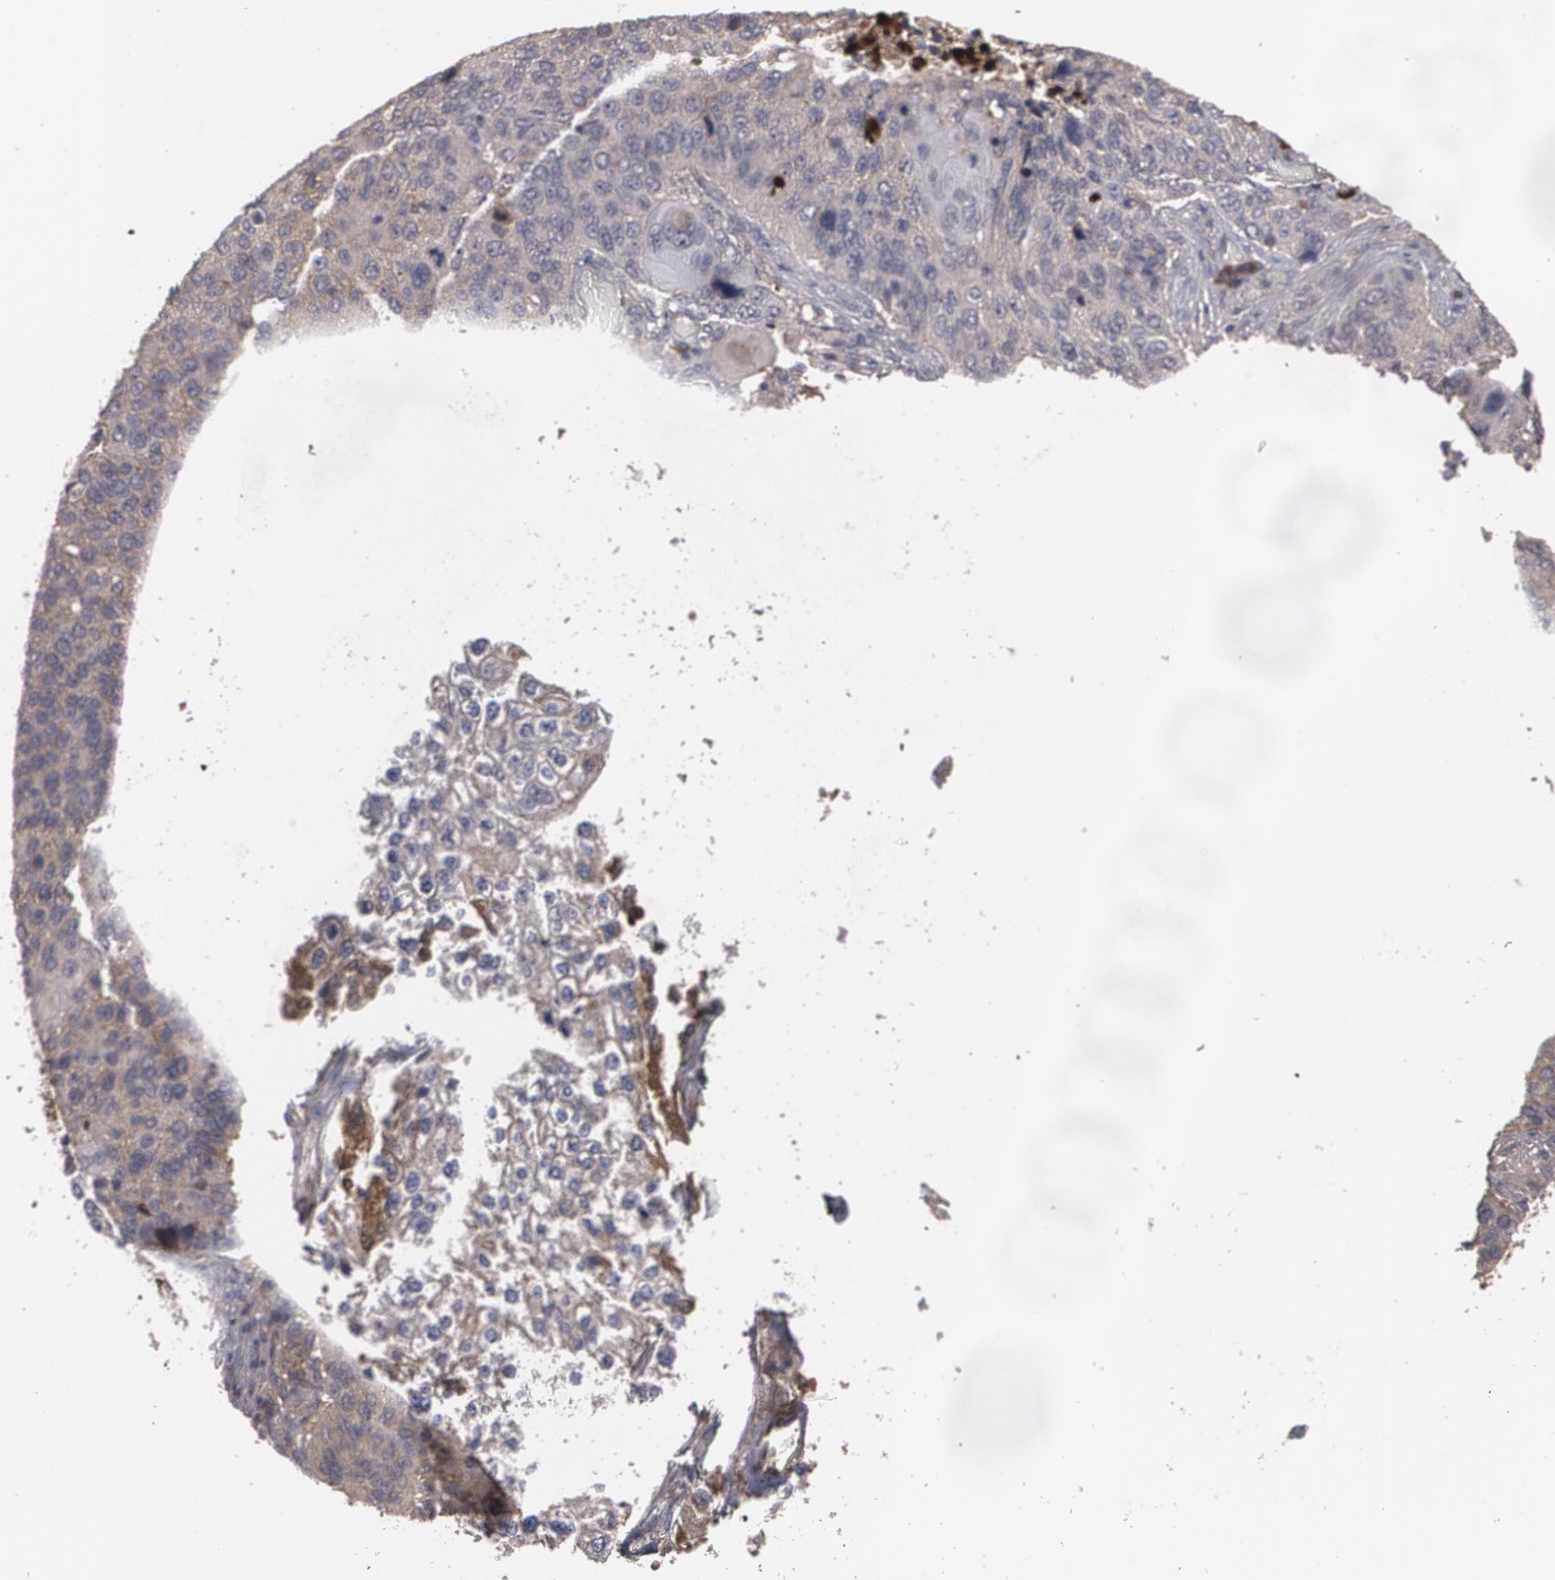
{"staining": {"intensity": "moderate", "quantity": ">75%", "location": "cytoplasmic/membranous"}, "tissue": "lung cancer", "cell_type": "Tumor cells", "image_type": "cancer", "snomed": [{"axis": "morphology", "description": "Squamous cell carcinoma, NOS"}, {"axis": "topography", "description": "Lung"}], "caption": "Lung squamous cell carcinoma was stained to show a protein in brown. There is medium levels of moderate cytoplasmic/membranous staining in approximately >75% of tumor cells.", "gene": "ARF6", "patient": {"sex": "male", "age": 68}}